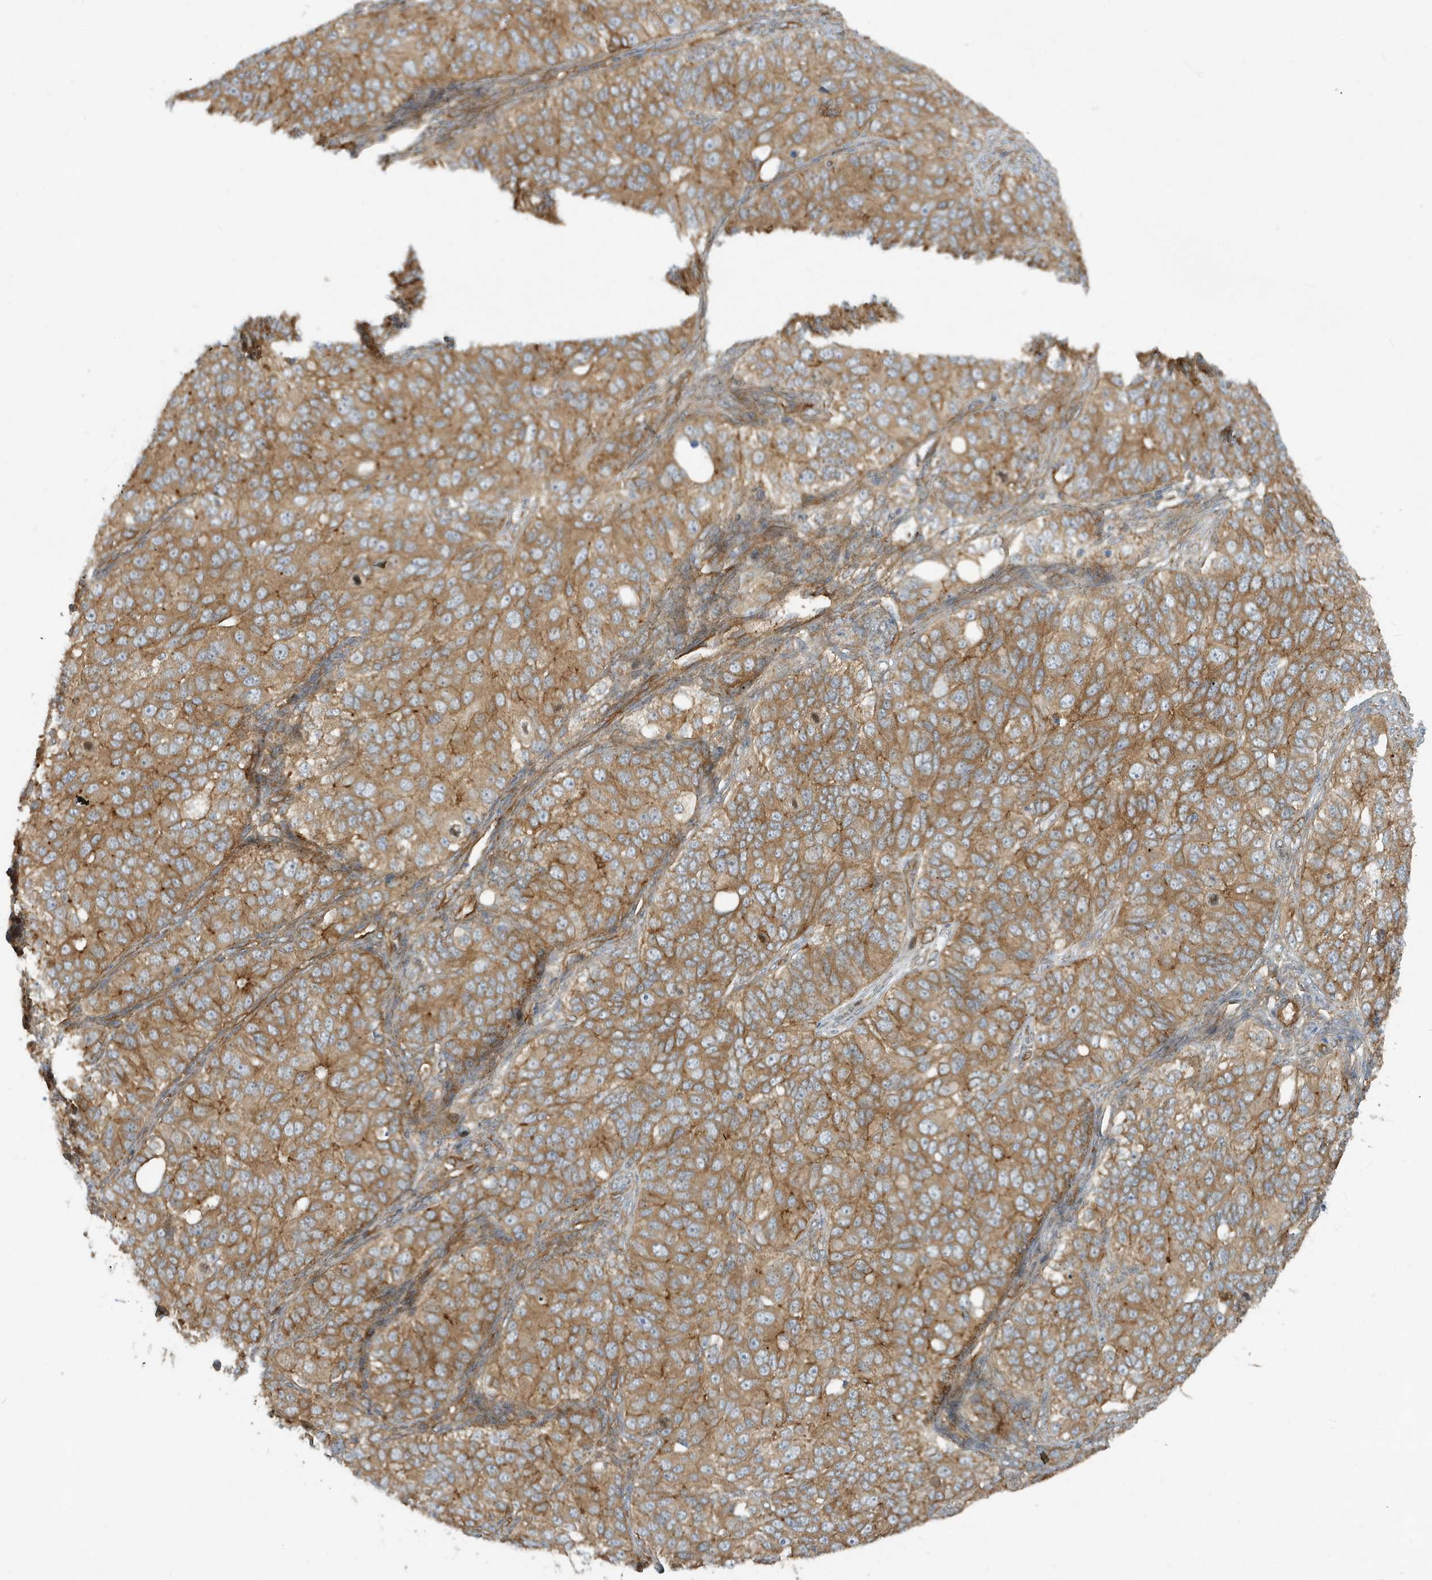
{"staining": {"intensity": "moderate", "quantity": ">75%", "location": "cytoplasmic/membranous"}, "tissue": "ovarian cancer", "cell_type": "Tumor cells", "image_type": "cancer", "snomed": [{"axis": "morphology", "description": "Carcinoma, endometroid"}, {"axis": "topography", "description": "Ovary"}], "caption": "Immunohistochemistry of ovarian cancer (endometroid carcinoma) shows medium levels of moderate cytoplasmic/membranous staining in about >75% of tumor cells. Using DAB (3,3'-diaminobenzidine) (brown) and hematoxylin (blue) stains, captured at high magnification using brightfield microscopy.", "gene": "ATP23", "patient": {"sex": "female", "age": 51}}